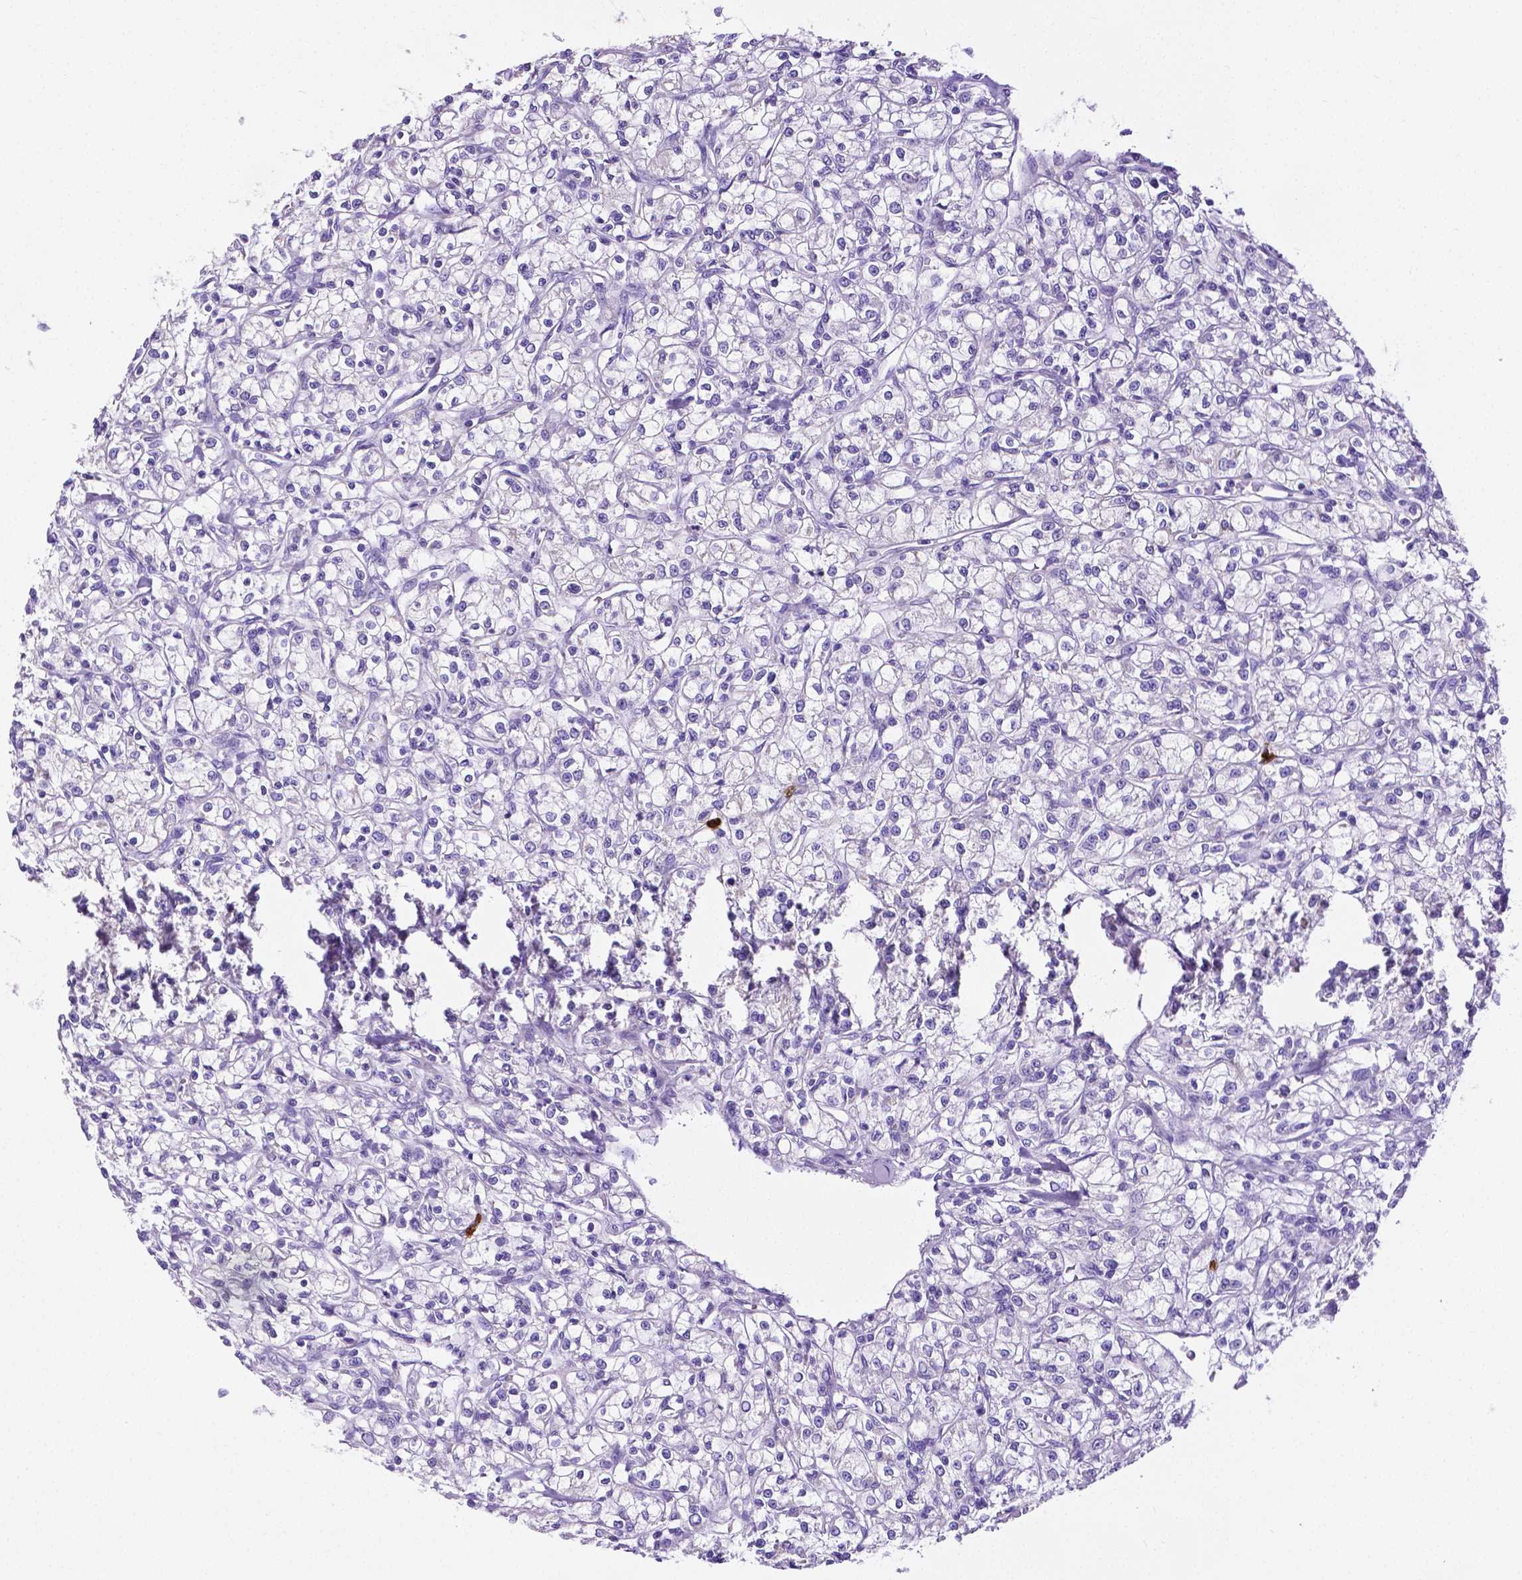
{"staining": {"intensity": "negative", "quantity": "none", "location": "none"}, "tissue": "renal cancer", "cell_type": "Tumor cells", "image_type": "cancer", "snomed": [{"axis": "morphology", "description": "Adenocarcinoma, NOS"}, {"axis": "topography", "description": "Kidney"}], "caption": "Immunohistochemical staining of adenocarcinoma (renal) reveals no significant staining in tumor cells.", "gene": "MMP9", "patient": {"sex": "female", "age": 59}}